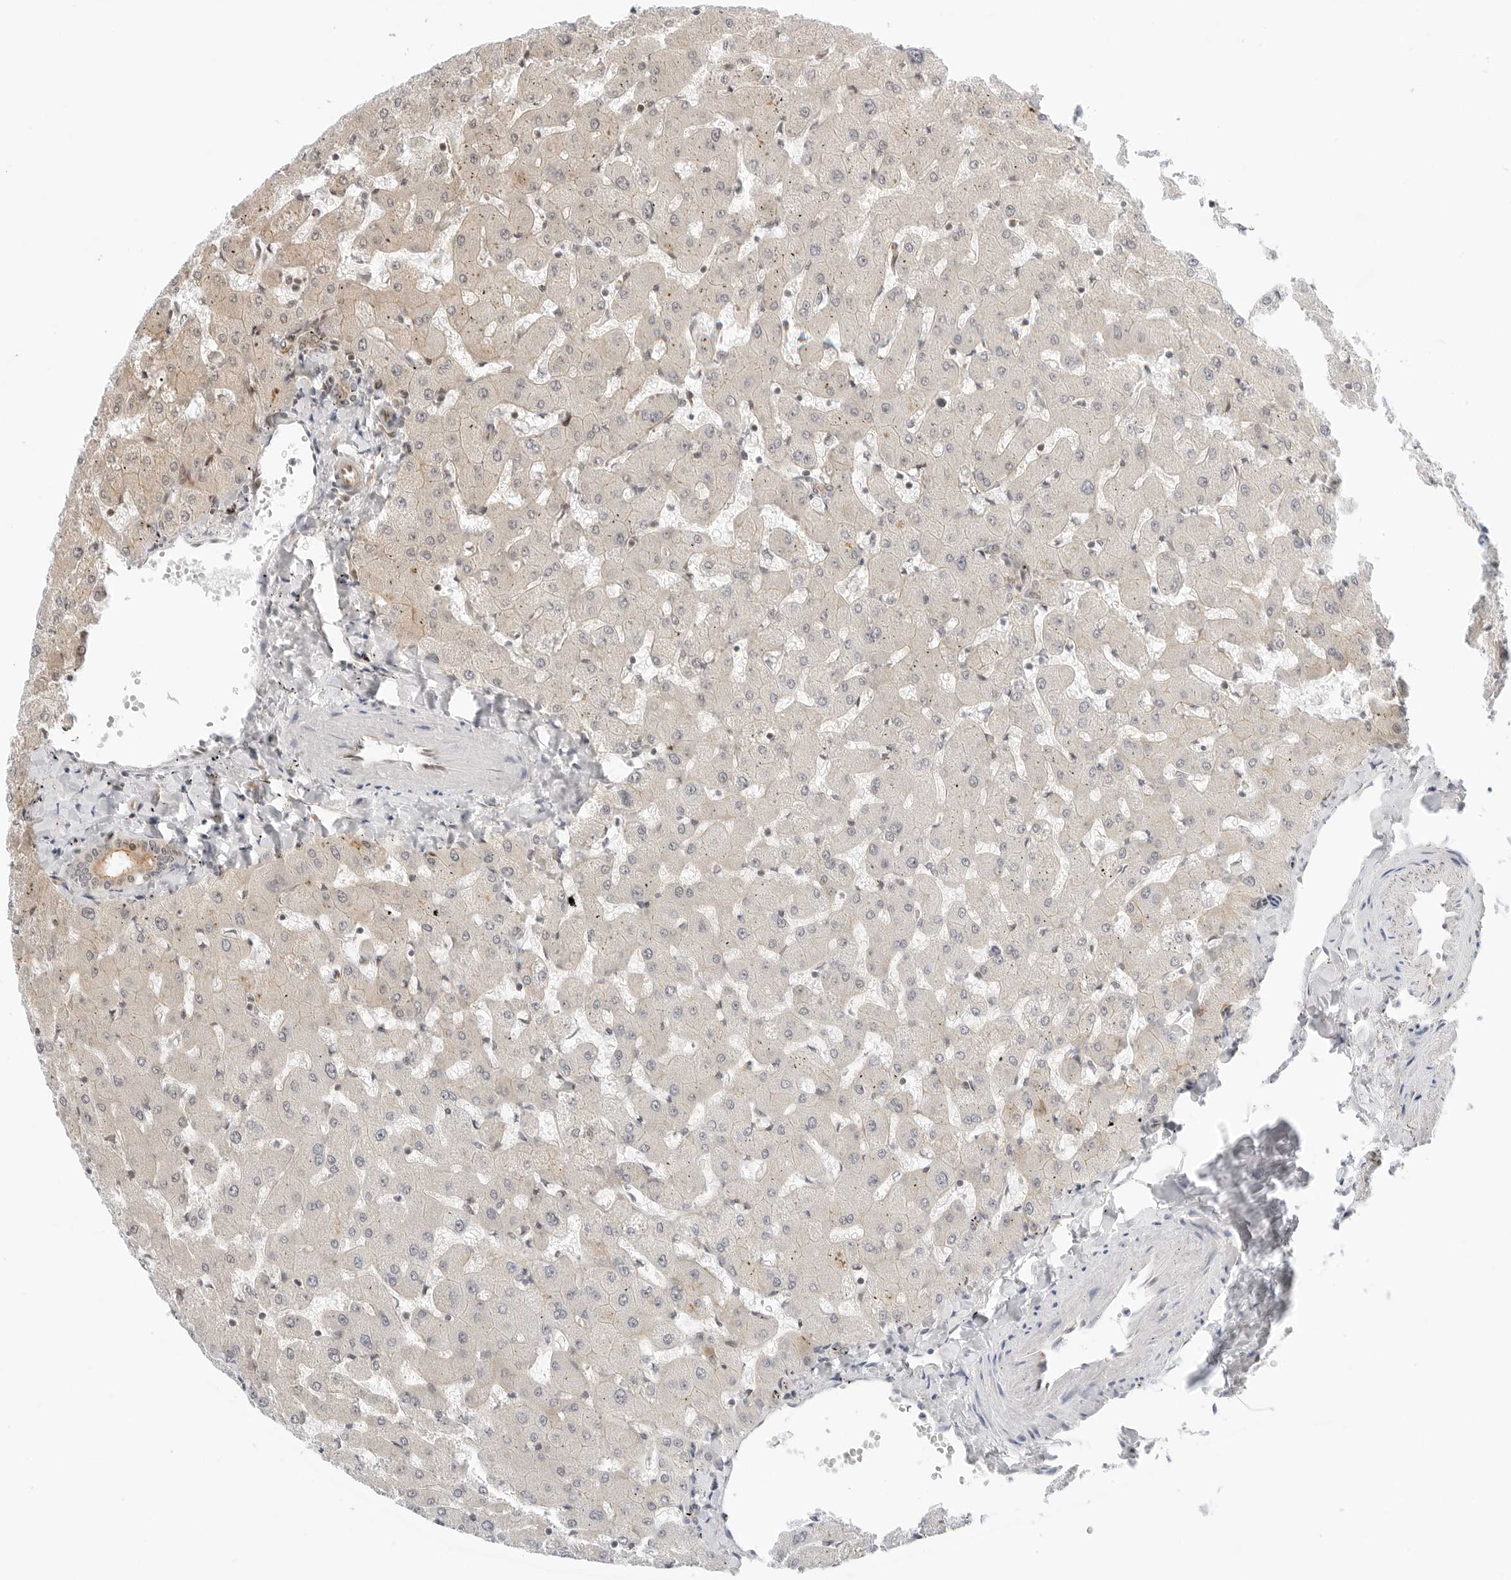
{"staining": {"intensity": "moderate", "quantity": "<25%", "location": "cytoplasmic/membranous"}, "tissue": "liver", "cell_type": "Cholangiocytes", "image_type": "normal", "snomed": [{"axis": "morphology", "description": "Normal tissue, NOS"}, {"axis": "topography", "description": "Liver"}], "caption": "Cholangiocytes show low levels of moderate cytoplasmic/membranous expression in about <25% of cells in benign human liver. (DAB (3,3'-diaminobenzidine) IHC with brightfield microscopy, high magnification).", "gene": "ZNF613", "patient": {"sex": "female", "age": 63}}